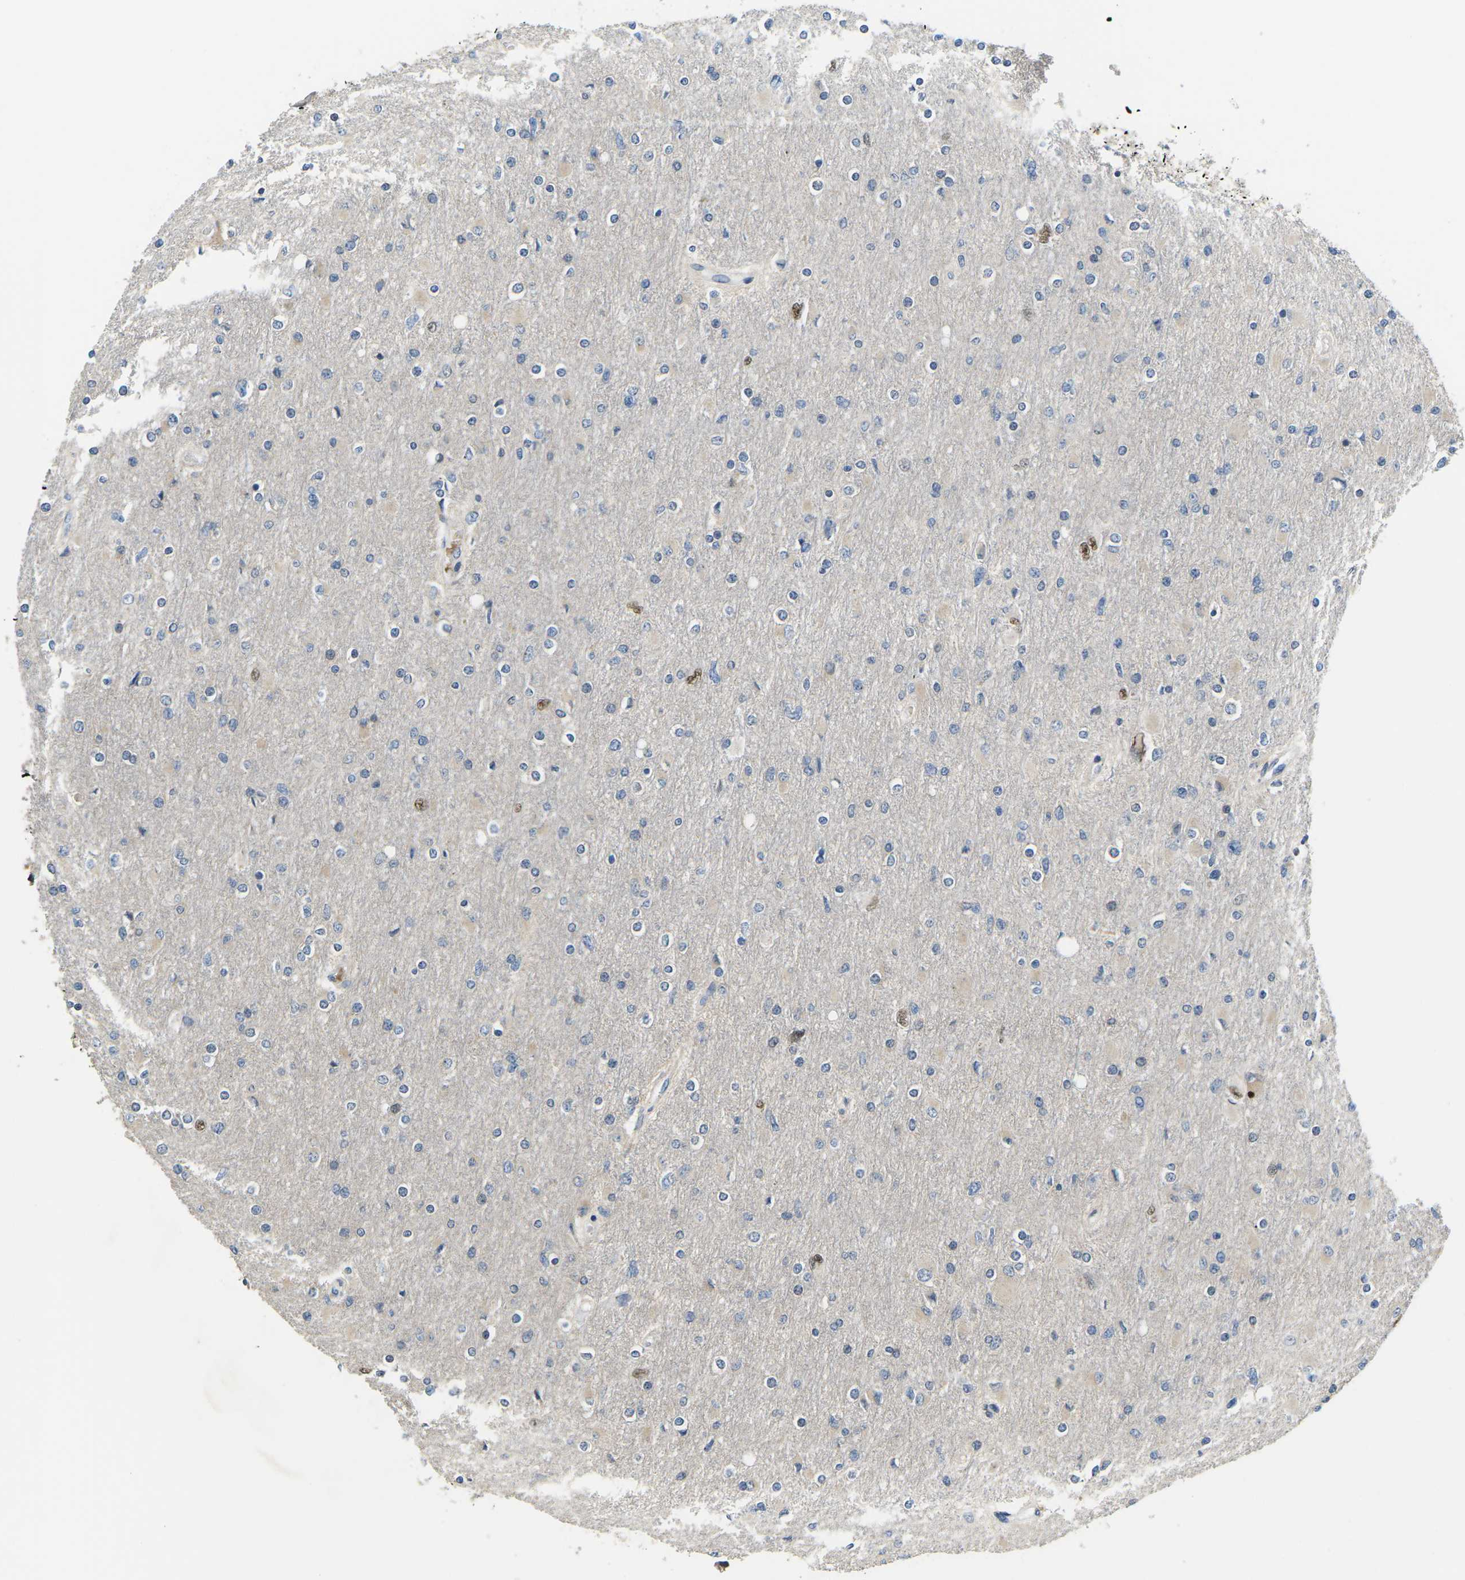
{"staining": {"intensity": "negative", "quantity": "none", "location": "none"}, "tissue": "glioma", "cell_type": "Tumor cells", "image_type": "cancer", "snomed": [{"axis": "morphology", "description": "Glioma, malignant, High grade"}, {"axis": "topography", "description": "Cerebral cortex"}], "caption": "Immunohistochemistry (IHC) of glioma reveals no positivity in tumor cells.", "gene": "ERBB4", "patient": {"sex": "female", "age": 36}}